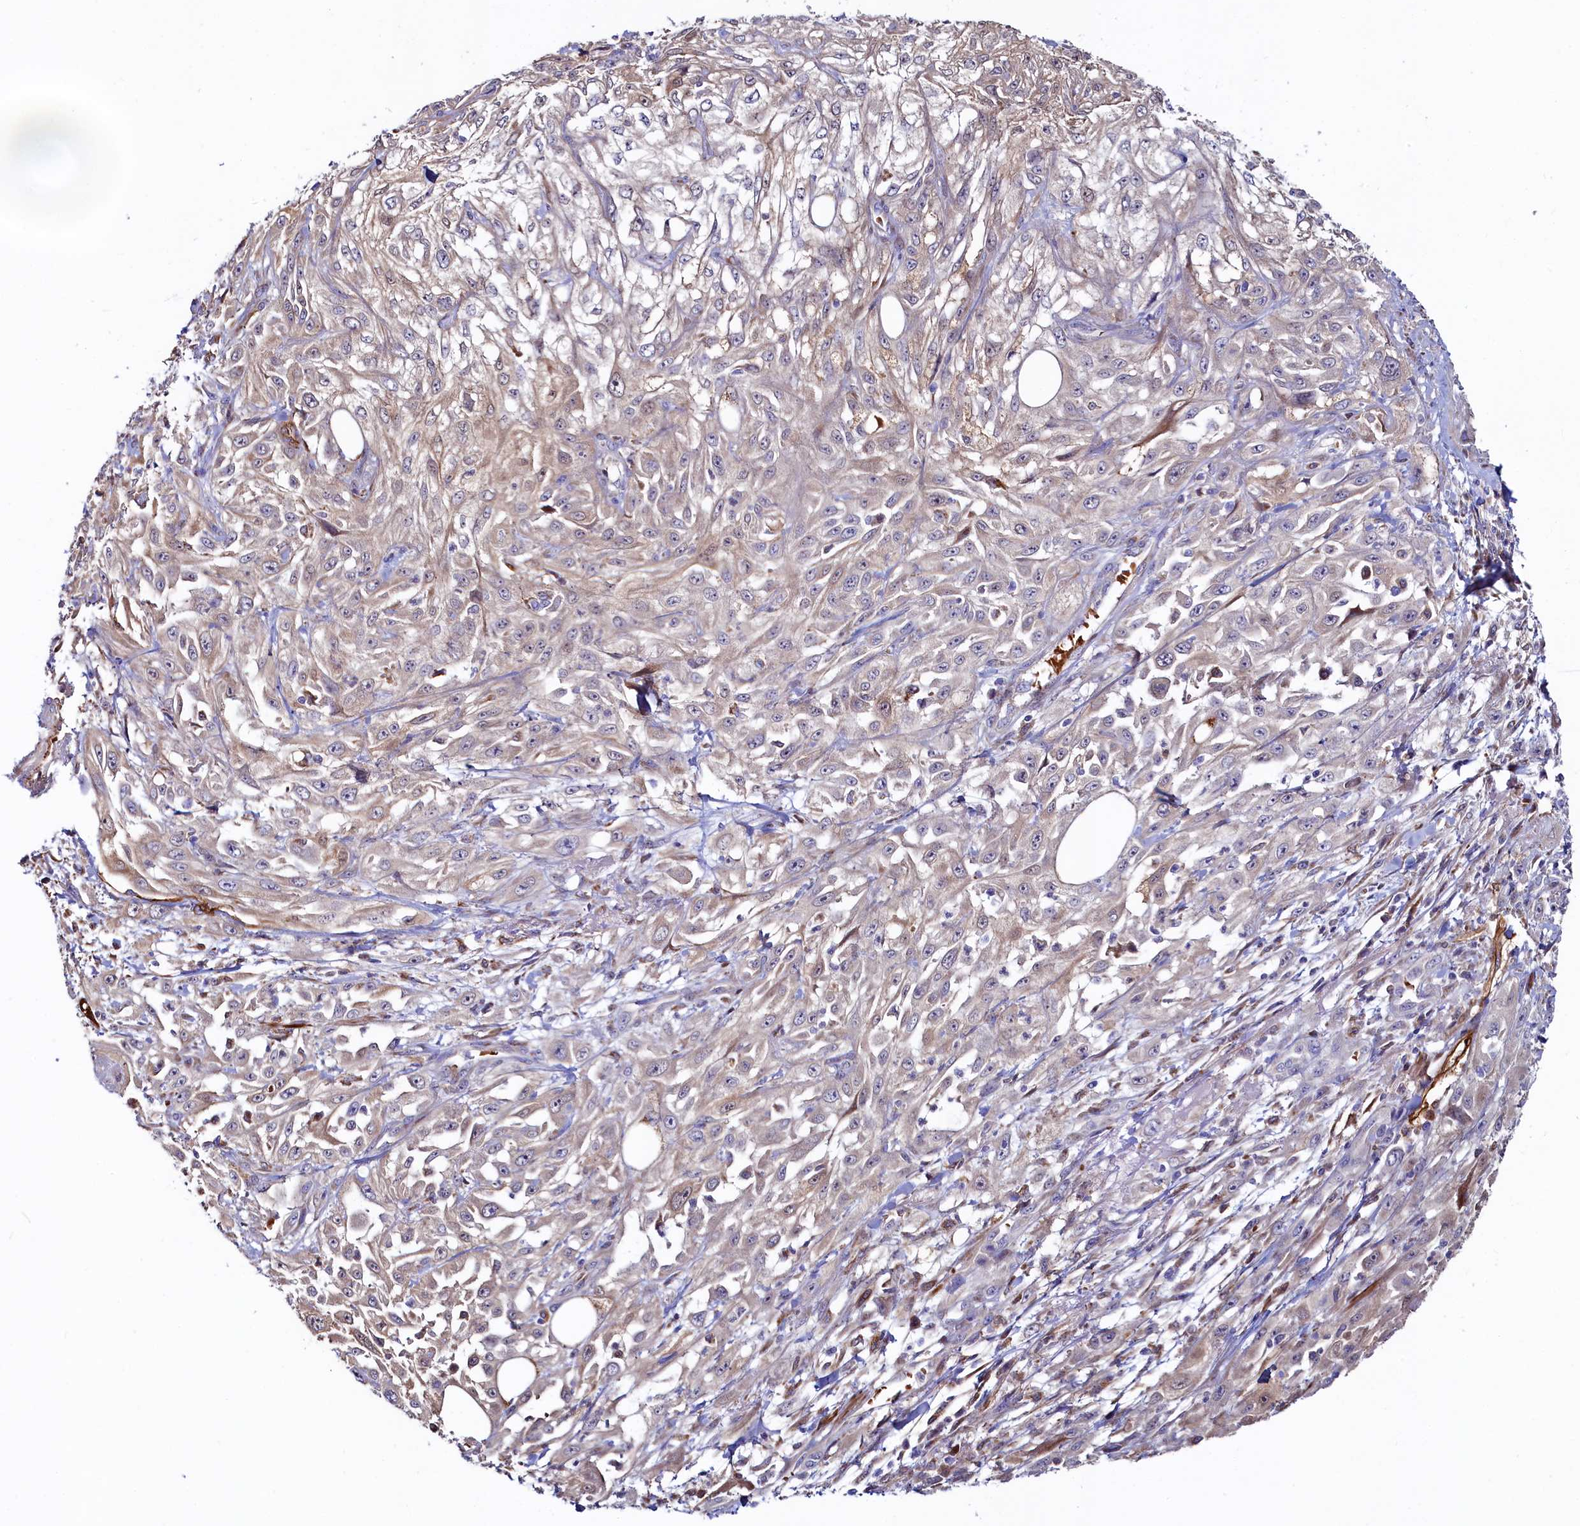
{"staining": {"intensity": "weak", "quantity": "<25%", "location": "cytoplasmic/membranous"}, "tissue": "skin cancer", "cell_type": "Tumor cells", "image_type": "cancer", "snomed": [{"axis": "morphology", "description": "Squamous cell carcinoma, NOS"}, {"axis": "morphology", "description": "Squamous cell carcinoma, metastatic, NOS"}, {"axis": "topography", "description": "Skin"}, {"axis": "topography", "description": "Lymph node"}], "caption": "Immunohistochemistry image of neoplastic tissue: skin squamous cell carcinoma stained with DAB demonstrates no significant protein expression in tumor cells. (Stains: DAB IHC with hematoxylin counter stain, Microscopy: brightfield microscopy at high magnification).", "gene": "ASTE1", "patient": {"sex": "male", "age": 75}}